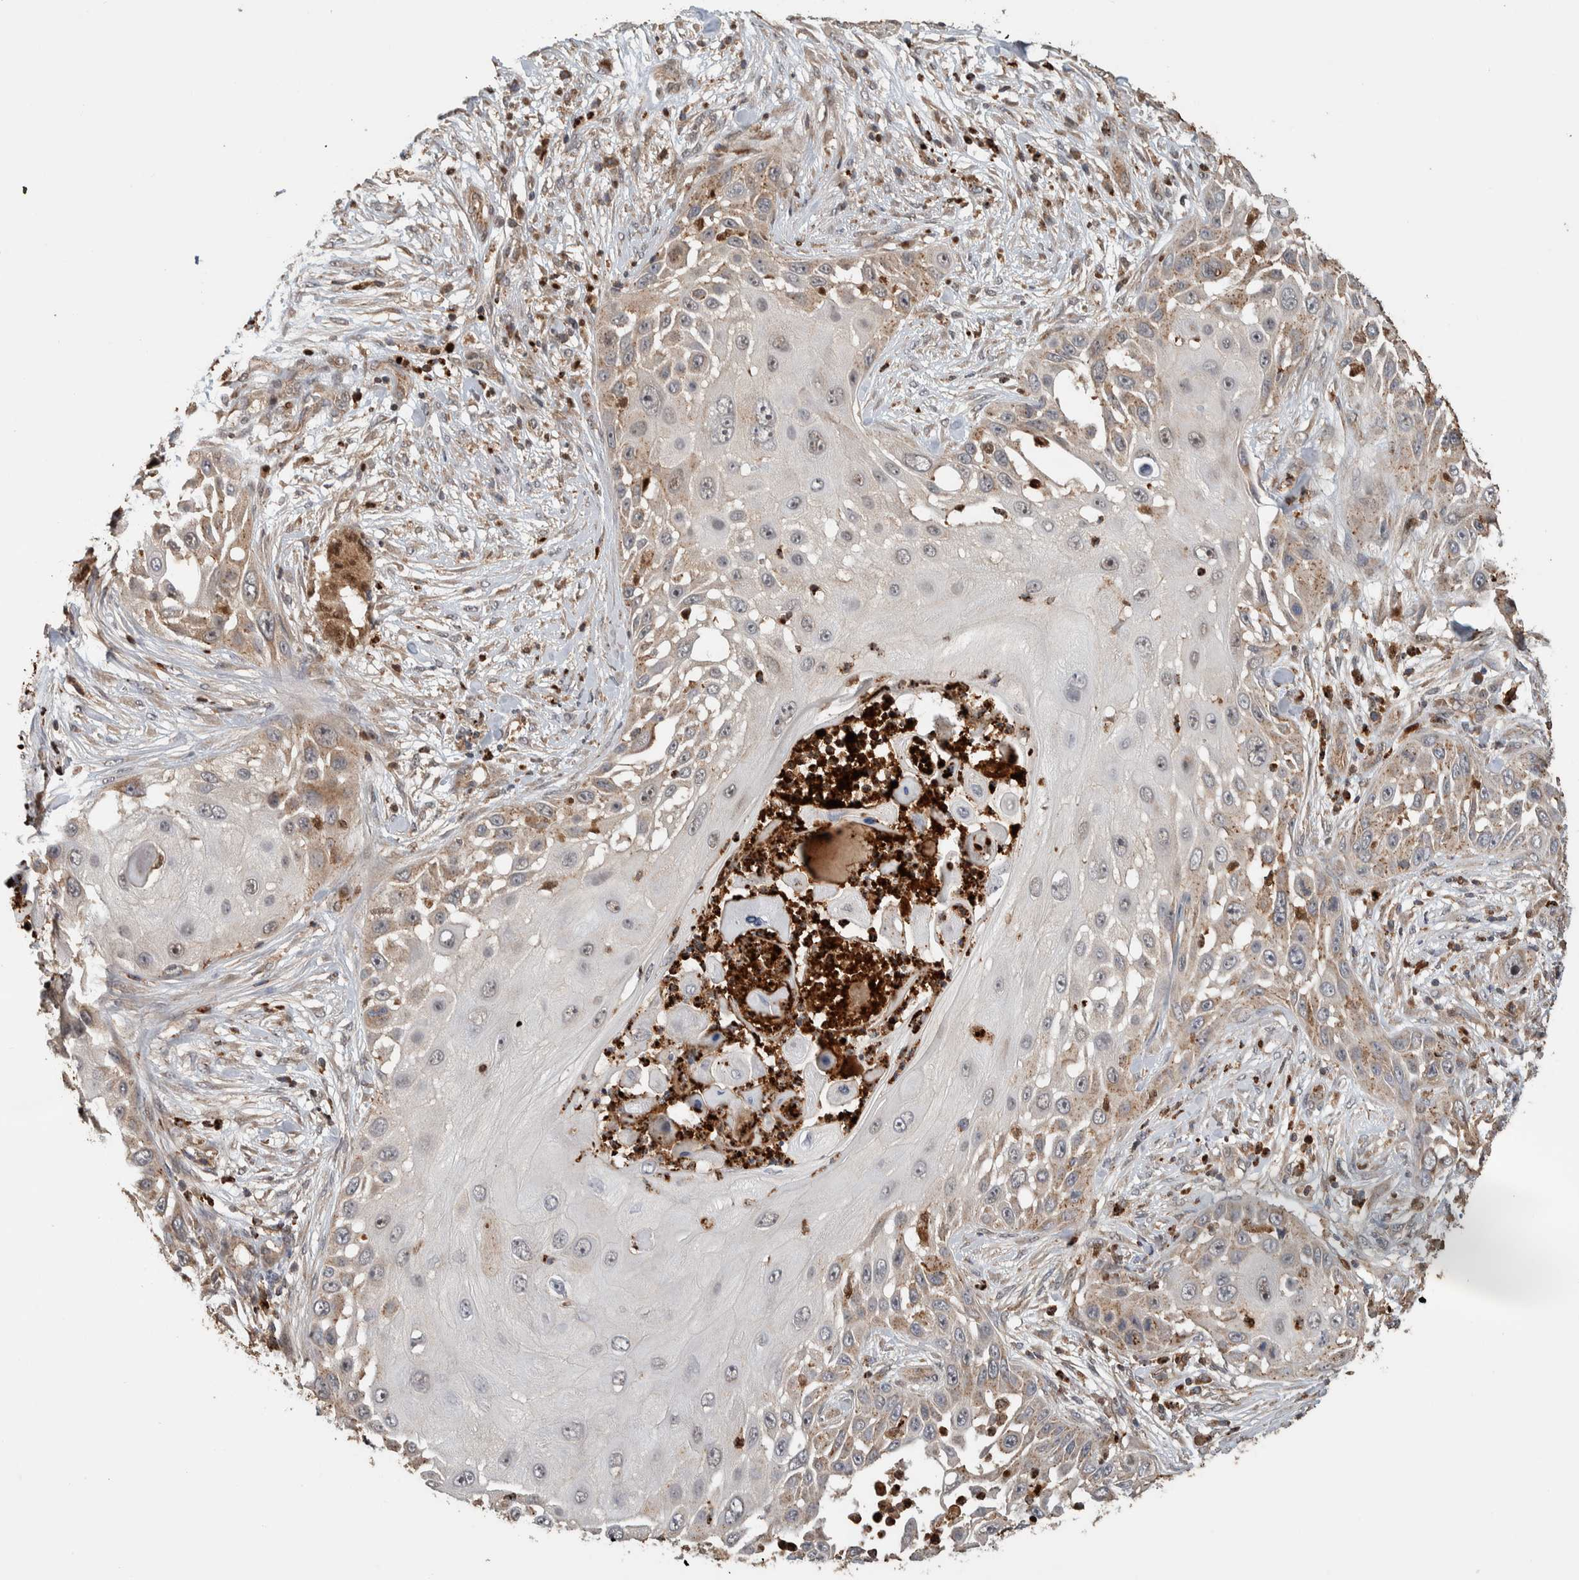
{"staining": {"intensity": "weak", "quantity": "25%-75%", "location": "cytoplasmic/membranous"}, "tissue": "skin cancer", "cell_type": "Tumor cells", "image_type": "cancer", "snomed": [{"axis": "morphology", "description": "Squamous cell carcinoma, NOS"}, {"axis": "topography", "description": "Skin"}], "caption": "There is low levels of weak cytoplasmic/membranous positivity in tumor cells of squamous cell carcinoma (skin), as demonstrated by immunohistochemical staining (brown color).", "gene": "VPS53", "patient": {"sex": "female", "age": 44}}